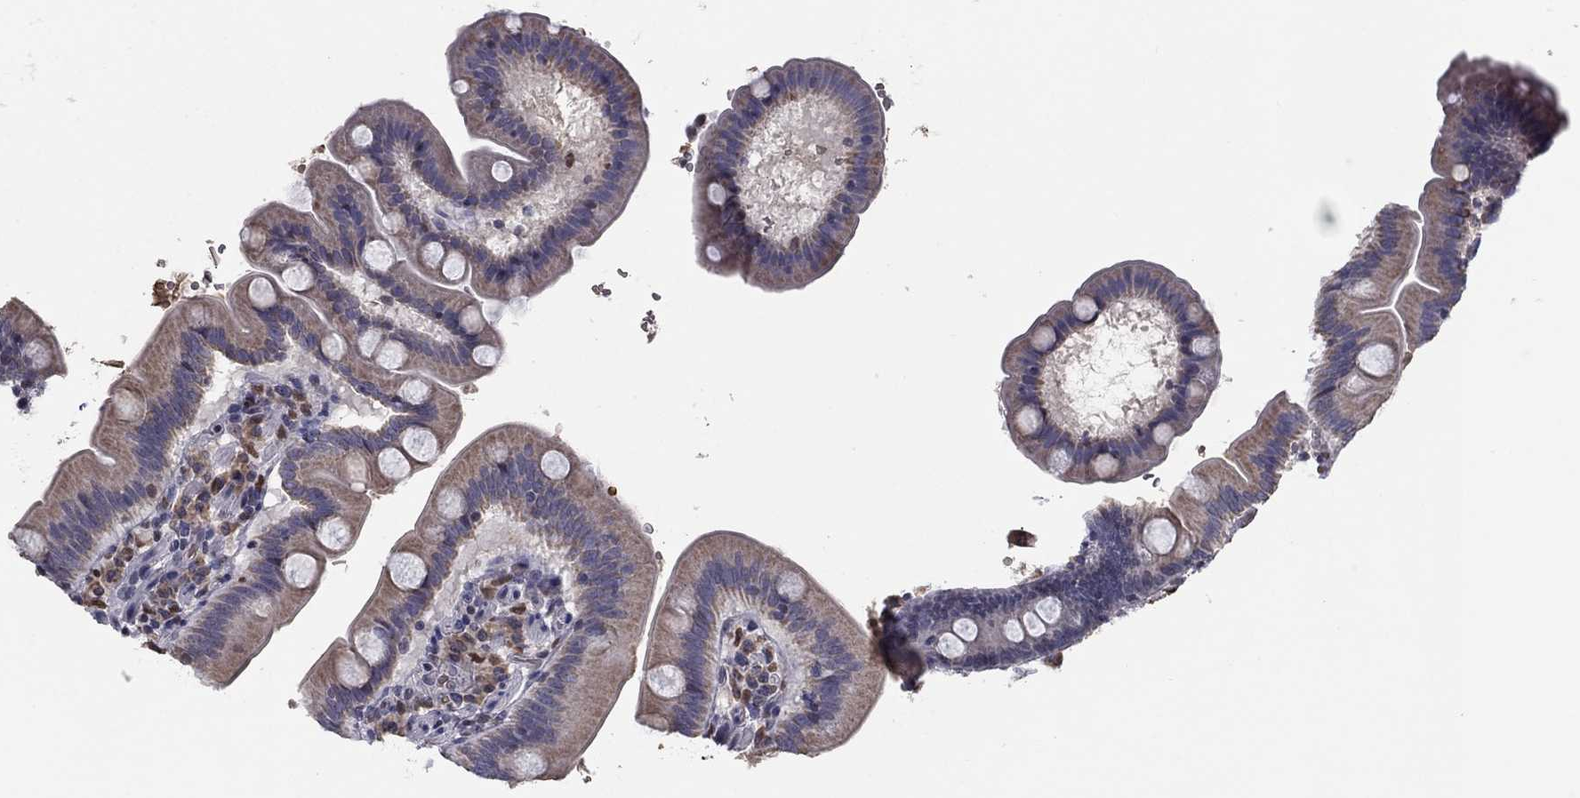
{"staining": {"intensity": "weak", "quantity": "<25%", "location": "cytoplasmic/membranous"}, "tissue": "duodenum", "cell_type": "Glandular cells", "image_type": "normal", "snomed": [{"axis": "morphology", "description": "Normal tissue, NOS"}, {"axis": "topography", "description": "Duodenum"}], "caption": "Glandular cells show no significant protein staining in unremarkable duodenum. (Brightfield microscopy of DAB (3,3'-diaminobenzidine) immunohistochemistry (IHC) at high magnification).", "gene": "HSPB2", "patient": {"sex": "male", "age": 59}}